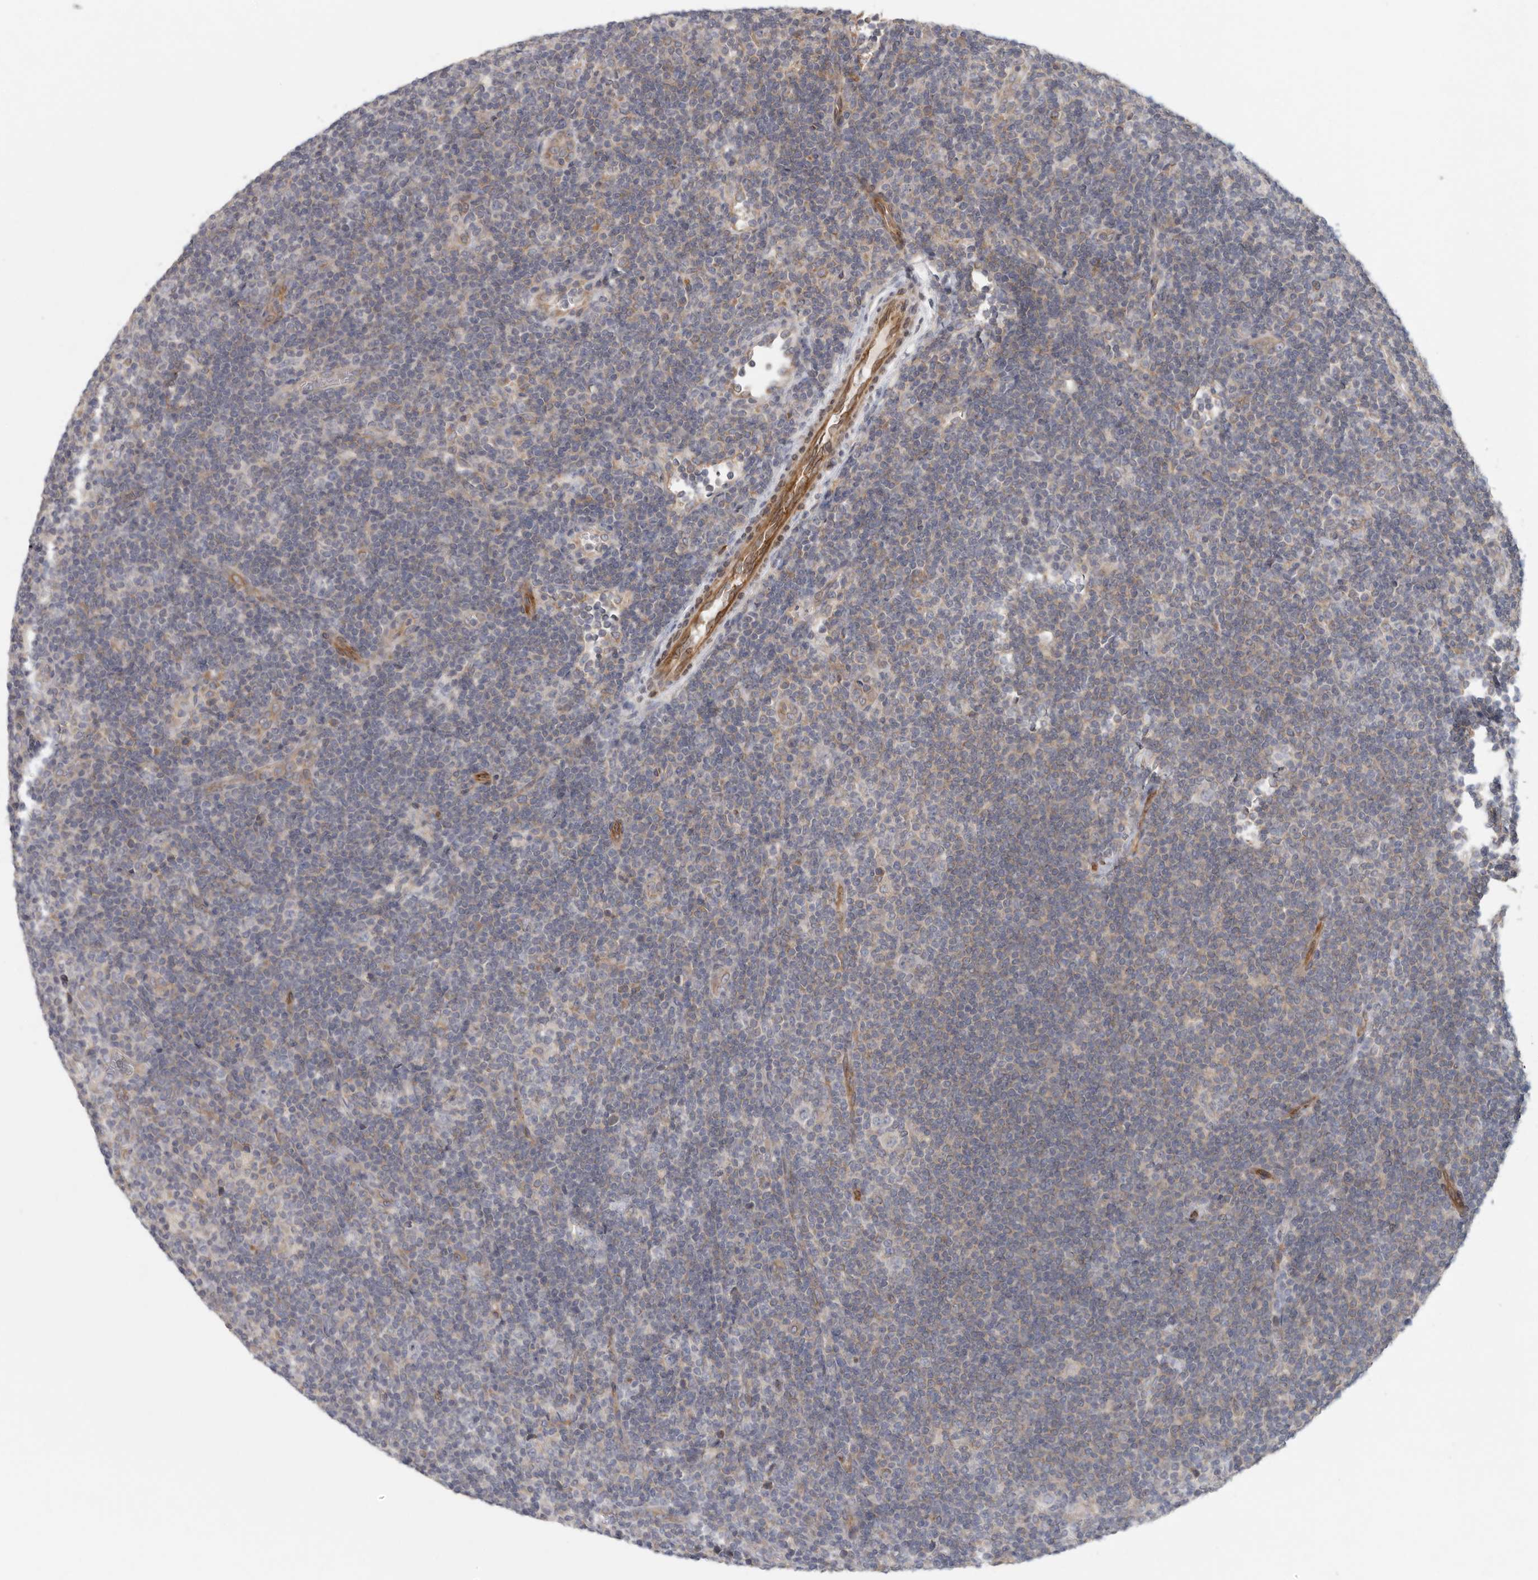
{"staining": {"intensity": "negative", "quantity": "none", "location": "none"}, "tissue": "lymphoma", "cell_type": "Tumor cells", "image_type": "cancer", "snomed": [{"axis": "morphology", "description": "Hodgkin's disease, NOS"}, {"axis": "topography", "description": "Lymph node"}], "caption": "The histopathology image displays no staining of tumor cells in Hodgkin's disease.", "gene": "BCAP29", "patient": {"sex": "female", "age": 57}}